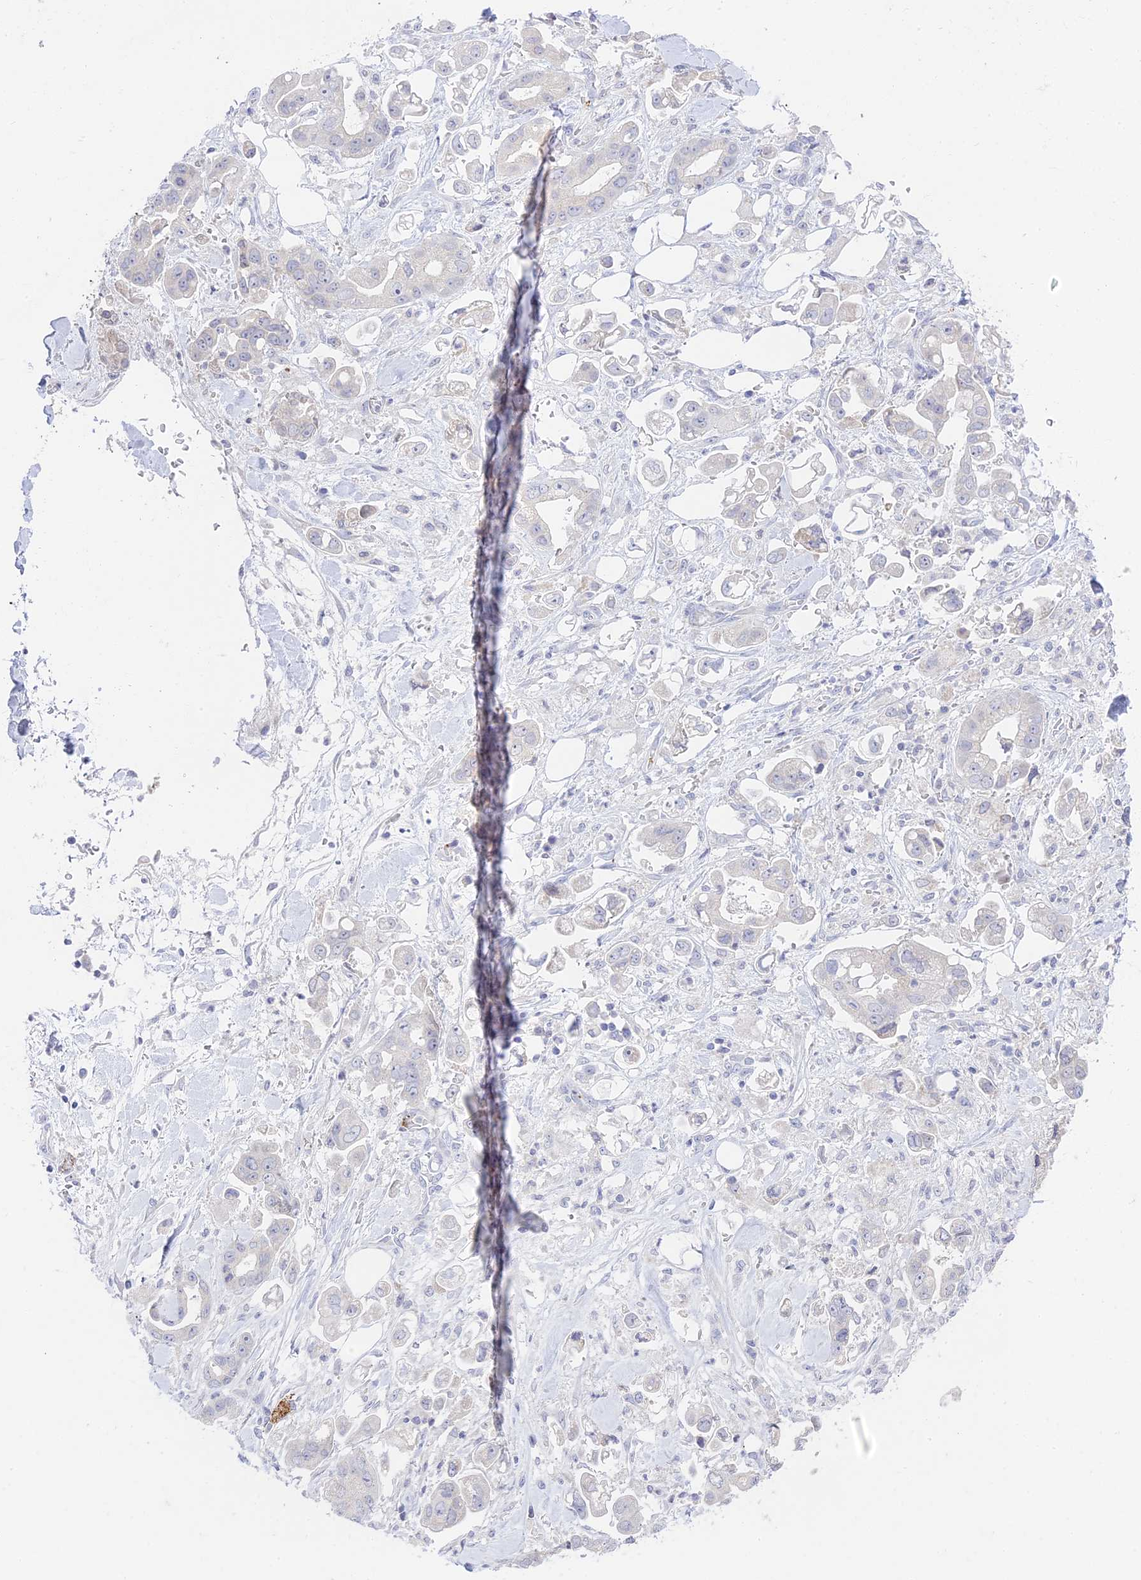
{"staining": {"intensity": "negative", "quantity": "none", "location": "none"}, "tissue": "stomach cancer", "cell_type": "Tumor cells", "image_type": "cancer", "snomed": [{"axis": "morphology", "description": "Adenocarcinoma, NOS"}, {"axis": "topography", "description": "Stomach"}], "caption": "An immunohistochemistry histopathology image of adenocarcinoma (stomach) is shown. There is no staining in tumor cells of adenocarcinoma (stomach).", "gene": "TMEM40", "patient": {"sex": "male", "age": 62}}